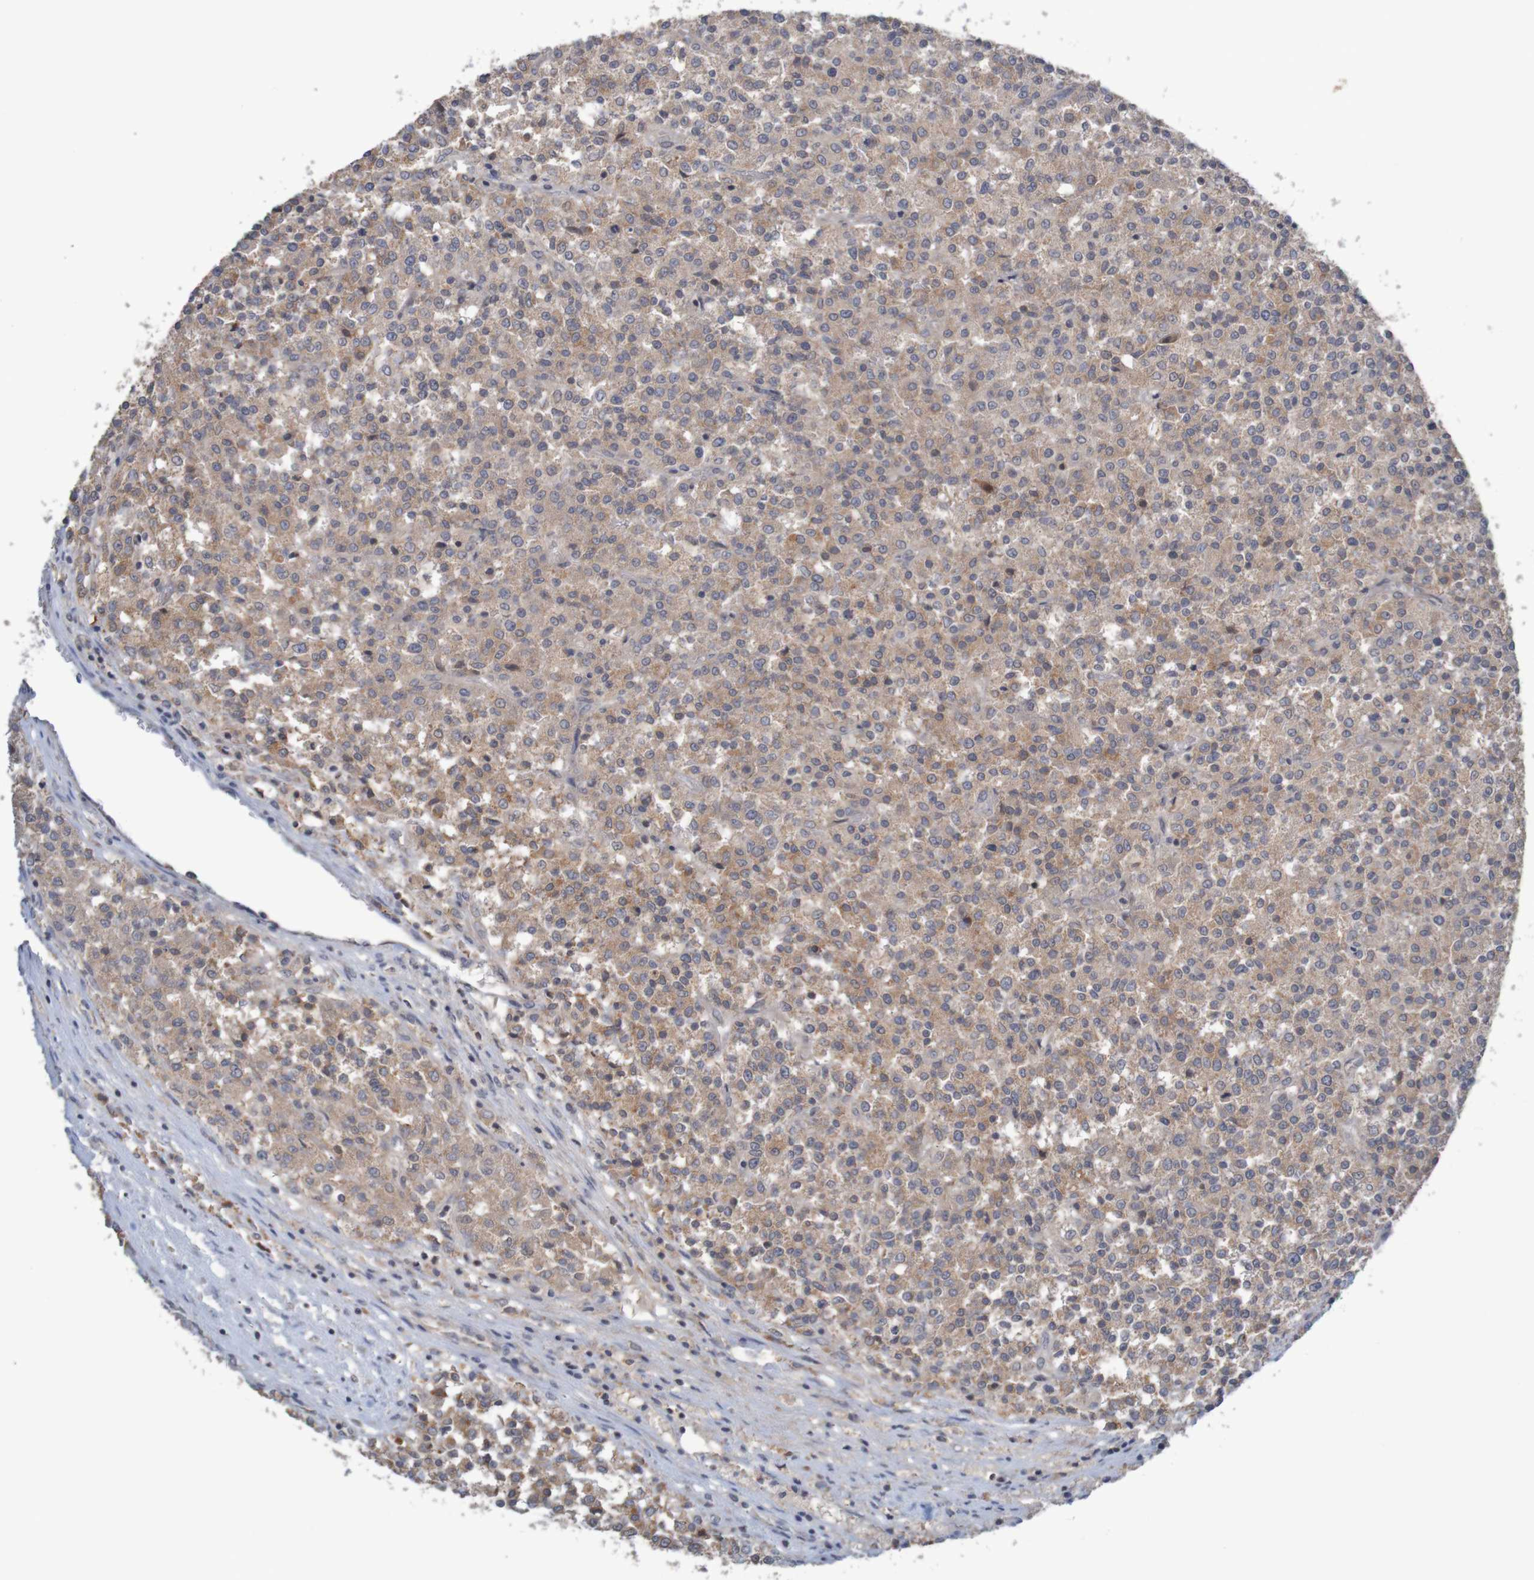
{"staining": {"intensity": "weak", "quantity": ">75%", "location": "cytoplasmic/membranous"}, "tissue": "testis cancer", "cell_type": "Tumor cells", "image_type": "cancer", "snomed": [{"axis": "morphology", "description": "Seminoma, NOS"}, {"axis": "topography", "description": "Testis"}], "caption": "Weak cytoplasmic/membranous expression is identified in approximately >75% of tumor cells in seminoma (testis).", "gene": "ANKK1", "patient": {"sex": "male", "age": 59}}